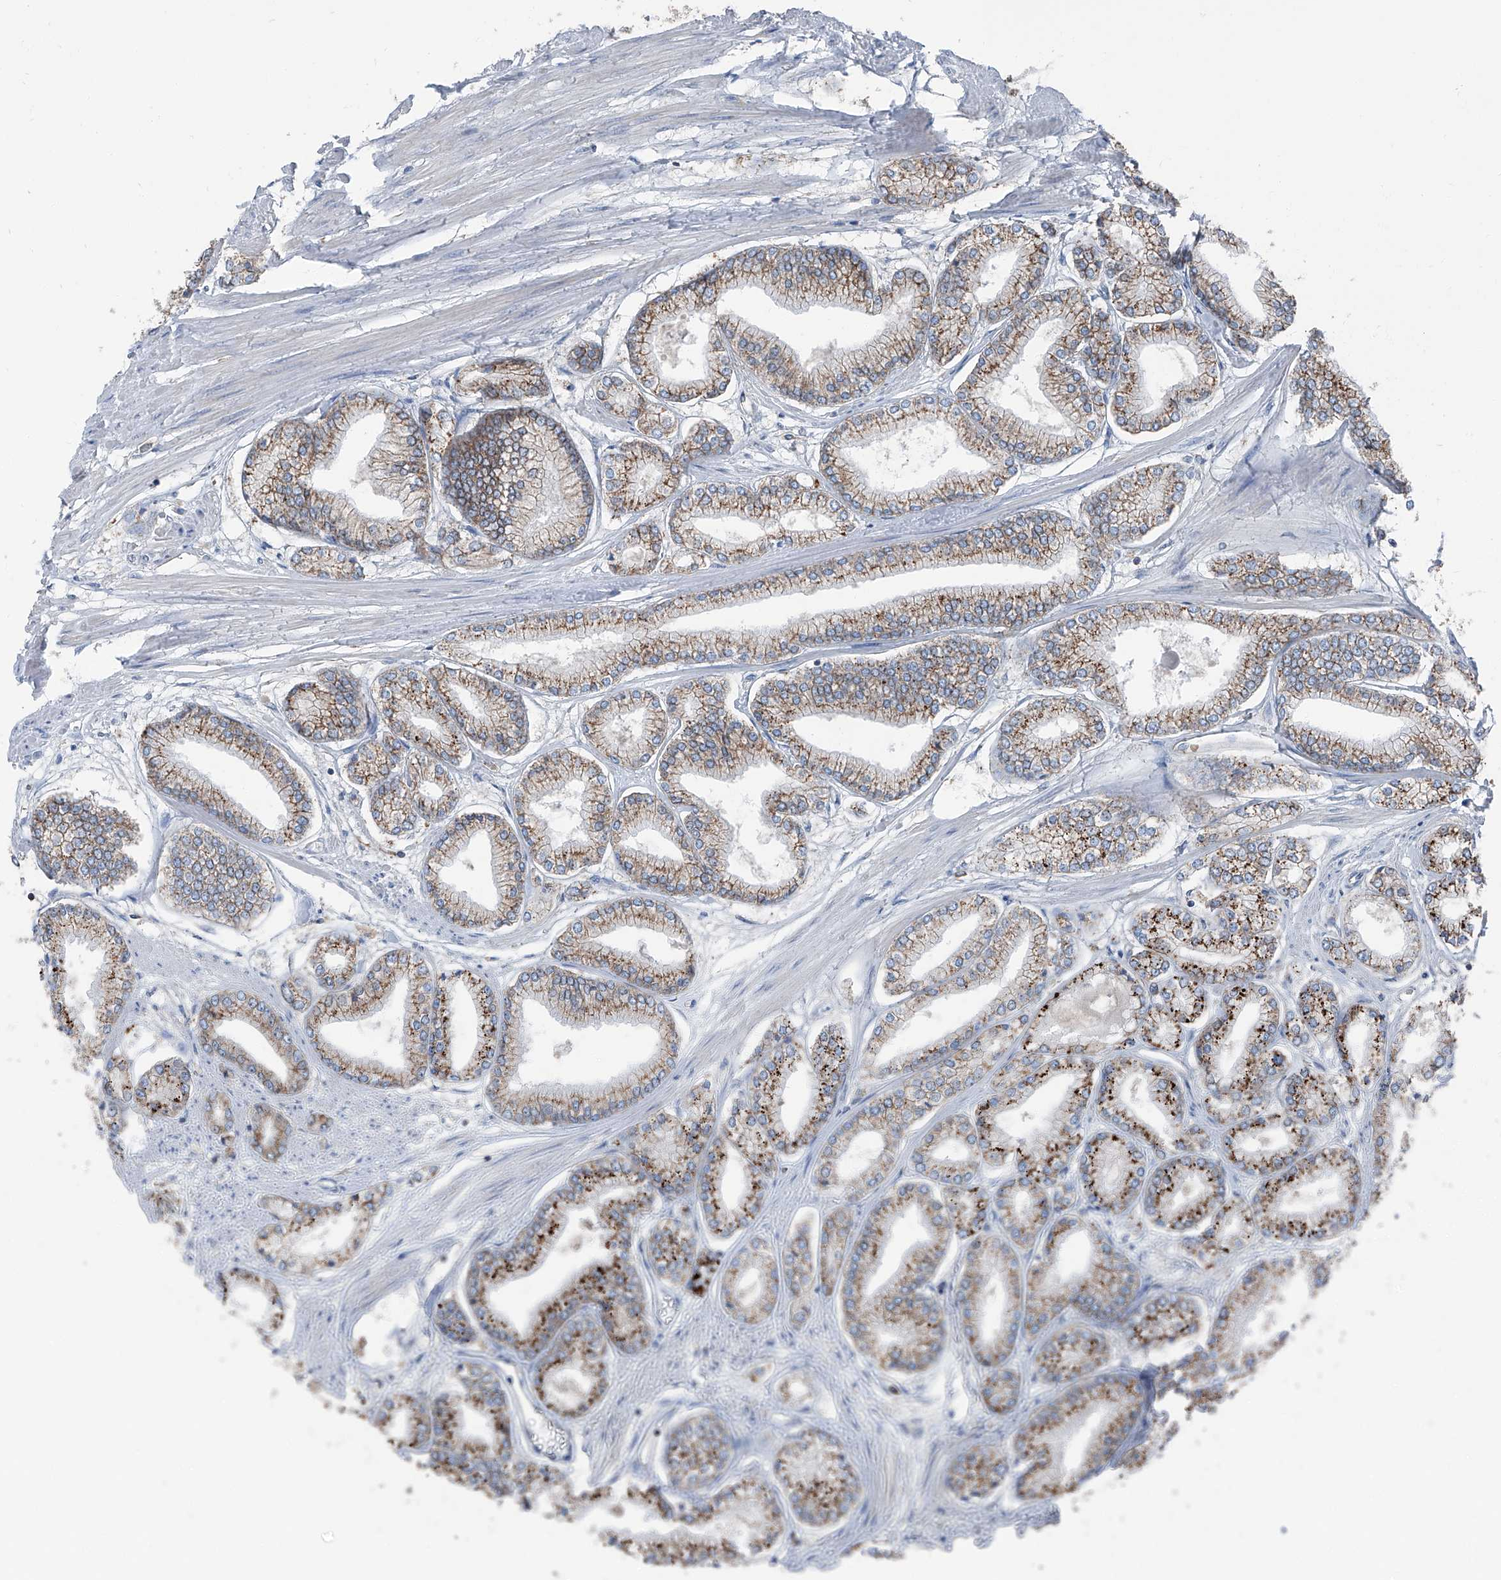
{"staining": {"intensity": "moderate", "quantity": ">75%", "location": "cytoplasmic/membranous"}, "tissue": "prostate cancer", "cell_type": "Tumor cells", "image_type": "cancer", "snomed": [{"axis": "morphology", "description": "Adenocarcinoma, Low grade"}, {"axis": "topography", "description": "Prostate"}], "caption": "This image shows prostate low-grade adenocarcinoma stained with IHC to label a protein in brown. The cytoplasmic/membranous of tumor cells show moderate positivity for the protein. Nuclei are counter-stained blue.", "gene": "GPR142", "patient": {"sex": "male", "age": 52}}